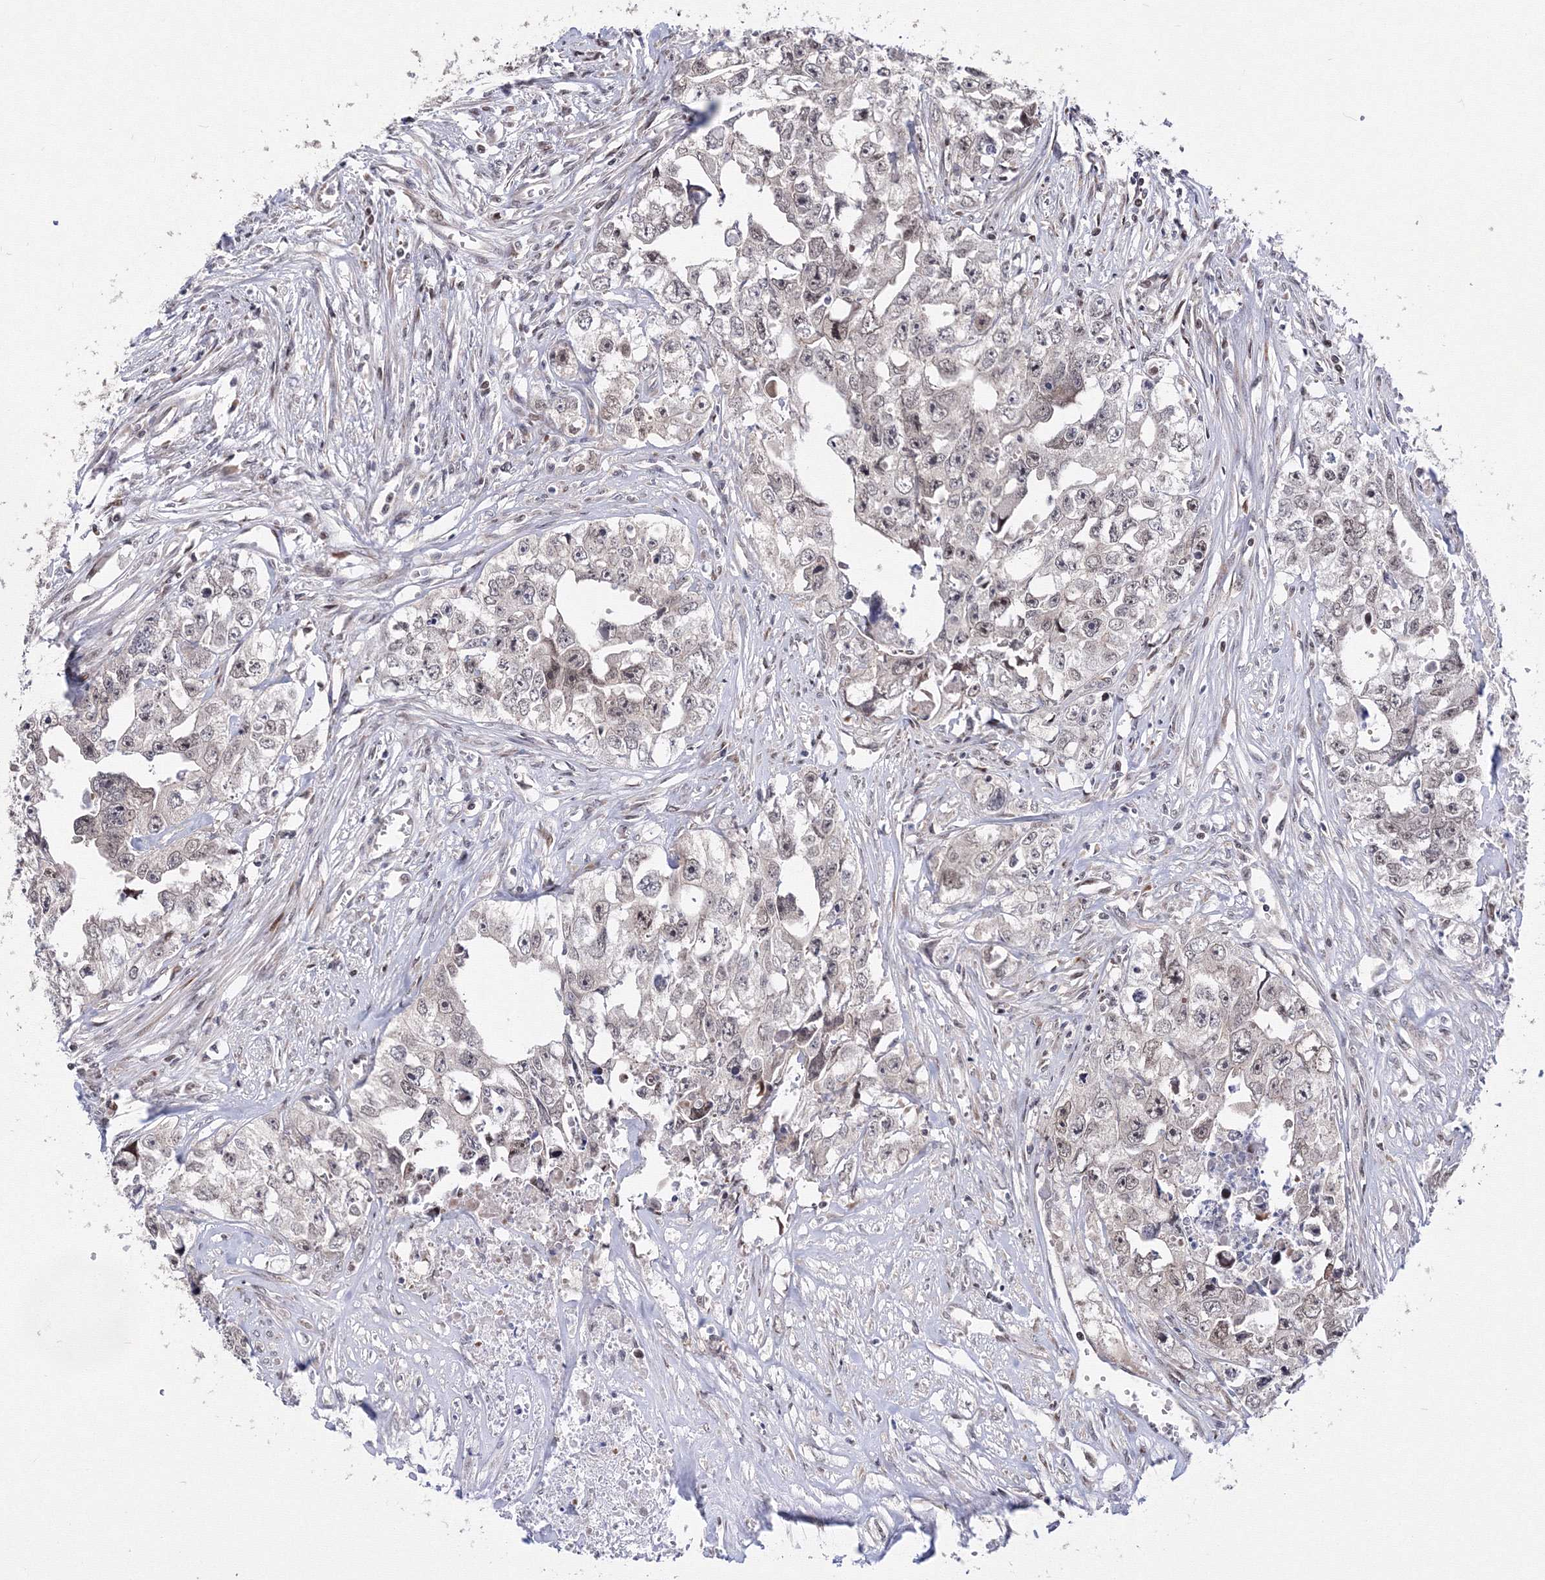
{"staining": {"intensity": "weak", "quantity": "25%-75%", "location": "nuclear"}, "tissue": "testis cancer", "cell_type": "Tumor cells", "image_type": "cancer", "snomed": [{"axis": "morphology", "description": "Seminoma, NOS"}, {"axis": "morphology", "description": "Carcinoma, Embryonal, NOS"}, {"axis": "topography", "description": "Testis"}], "caption": "Protein expression analysis of seminoma (testis) reveals weak nuclear expression in about 25%-75% of tumor cells.", "gene": "GPN1", "patient": {"sex": "male", "age": 43}}